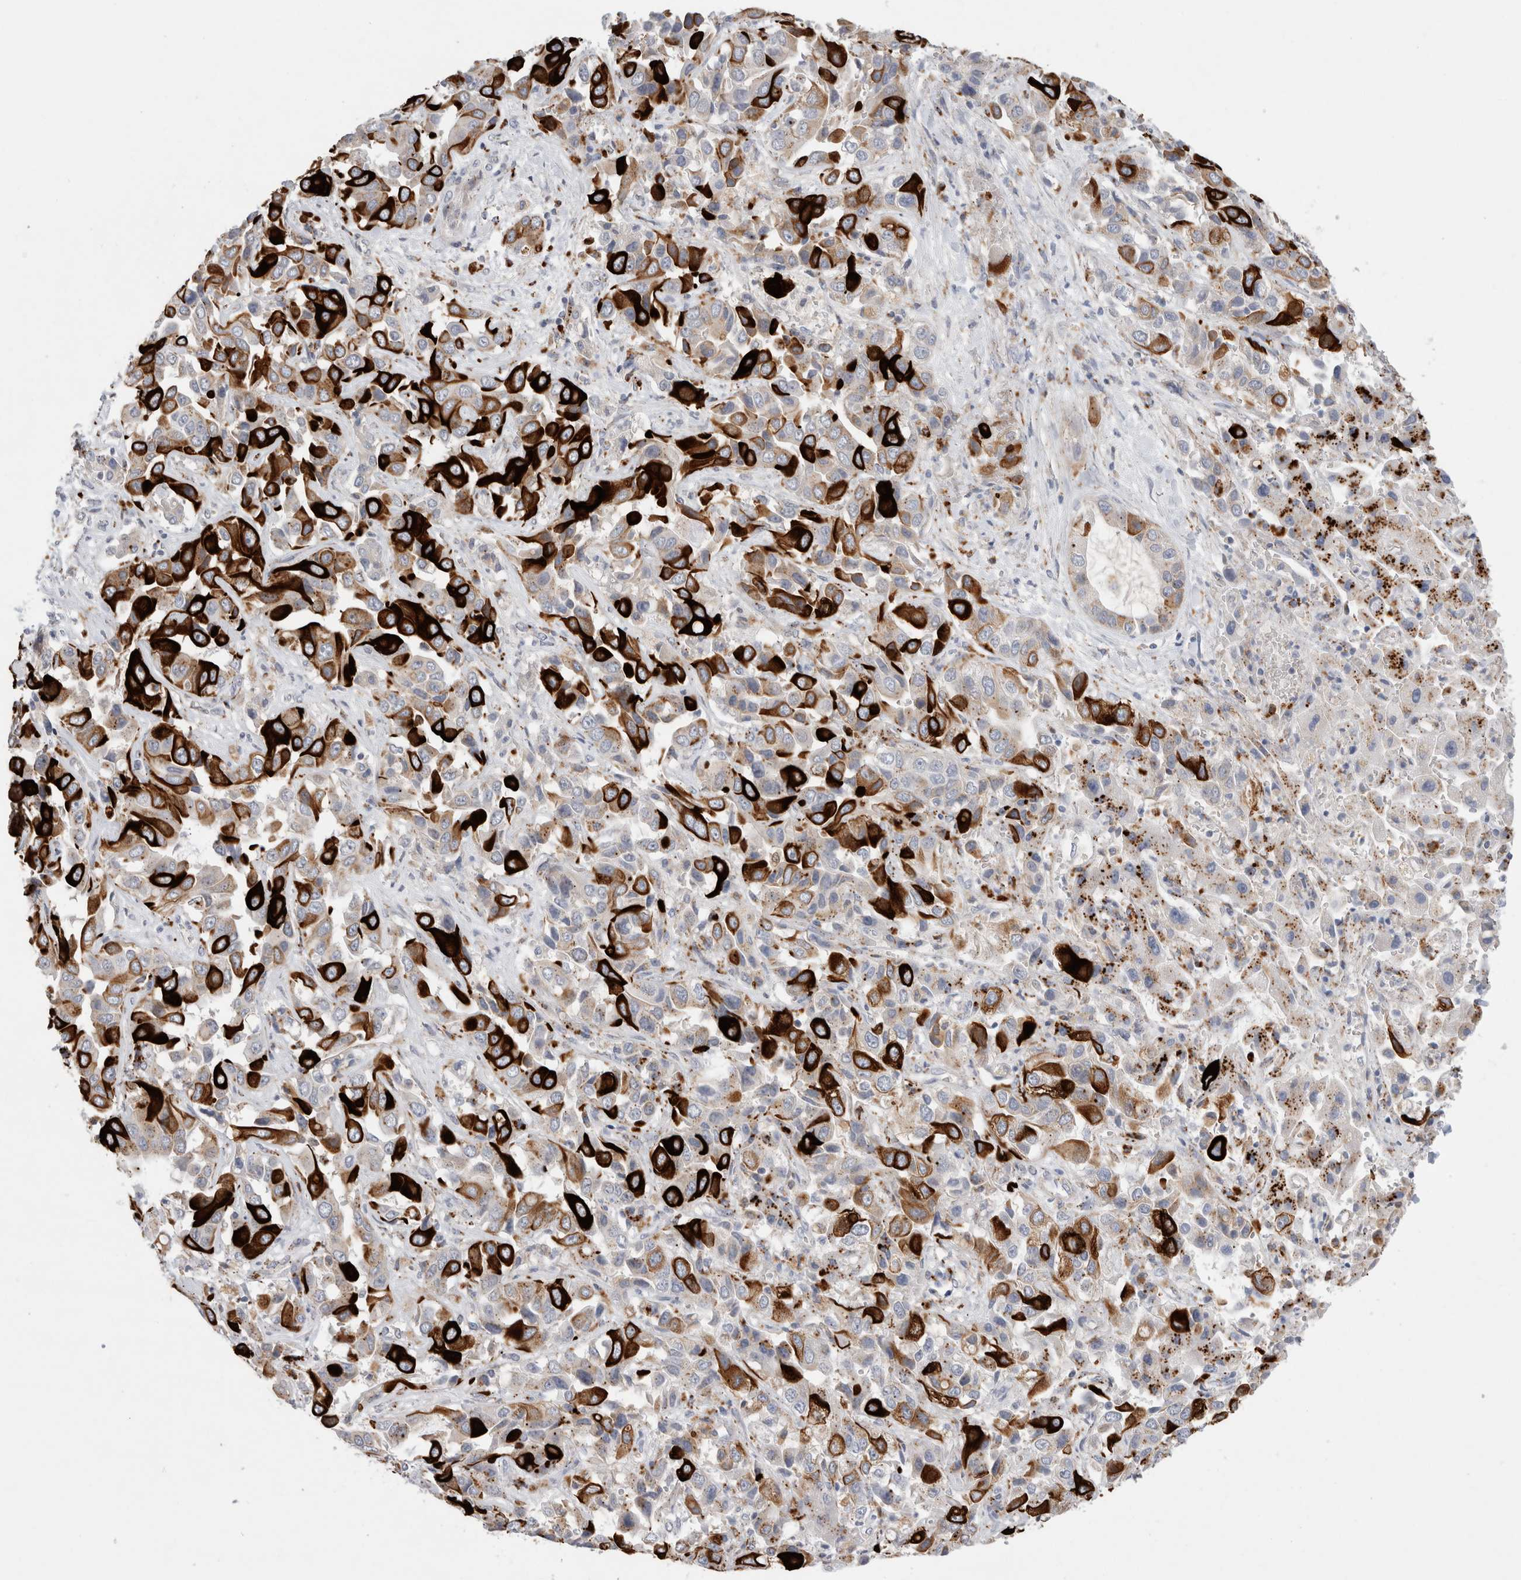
{"staining": {"intensity": "strong", "quantity": "25%-75%", "location": "cytoplasmic/membranous"}, "tissue": "liver cancer", "cell_type": "Tumor cells", "image_type": "cancer", "snomed": [{"axis": "morphology", "description": "Cholangiocarcinoma"}, {"axis": "topography", "description": "Liver"}], "caption": "Liver cholangiocarcinoma stained with a brown dye reveals strong cytoplasmic/membranous positive expression in about 25%-75% of tumor cells.", "gene": "GAA", "patient": {"sex": "female", "age": 52}}